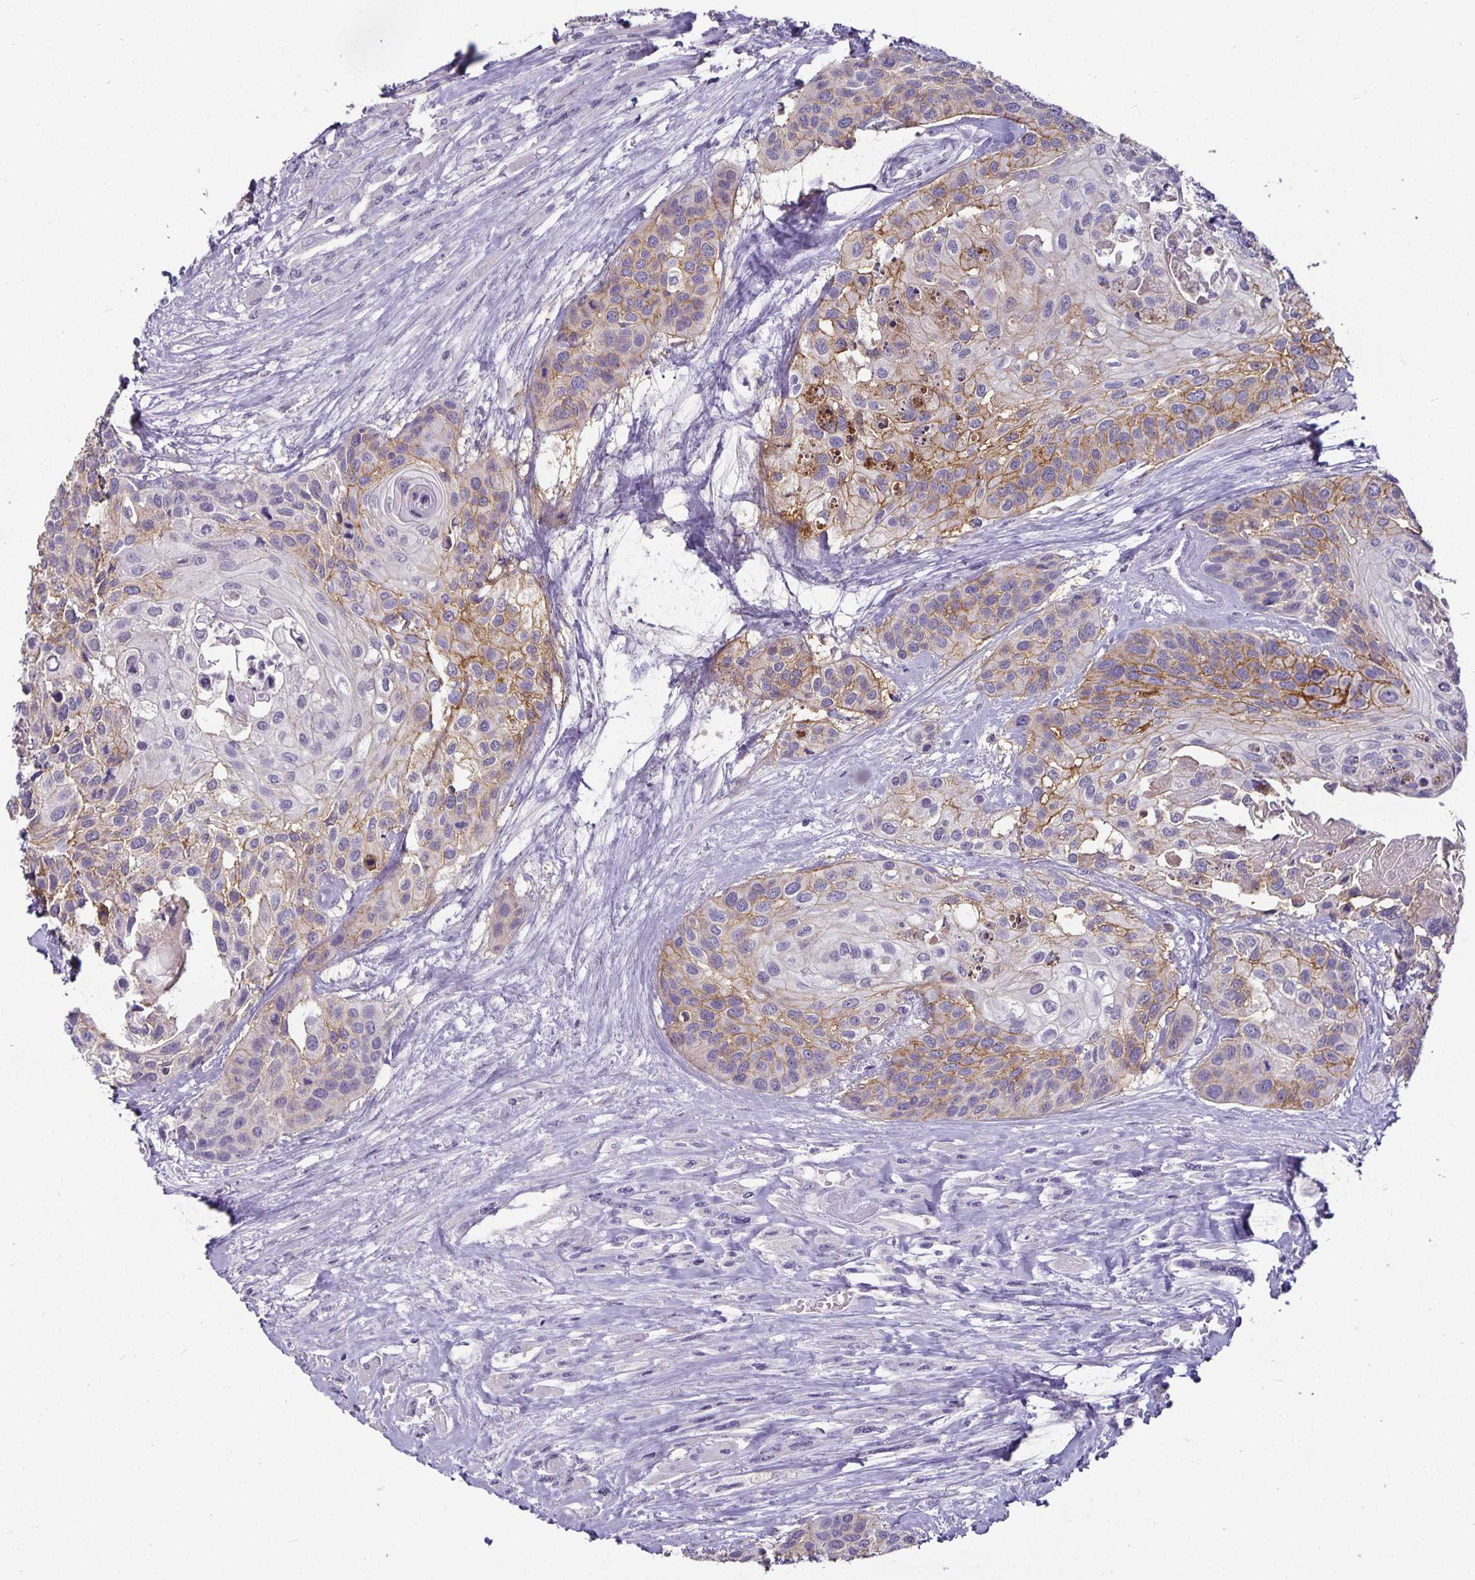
{"staining": {"intensity": "weak", "quantity": "25%-75%", "location": "cytoplasmic/membranous"}, "tissue": "head and neck cancer", "cell_type": "Tumor cells", "image_type": "cancer", "snomed": [{"axis": "morphology", "description": "Squamous cell carcinoma, NOS"}, {"axis": "topography", "description": "Head-Neck"}], "caption": "Weak cytoplasmic/membranous protein positivity is seen in about 25%-75% of tumor cells in head and neck cancer.", "gene": "CA12", "patient": {"sex": "female", "age": 50}}